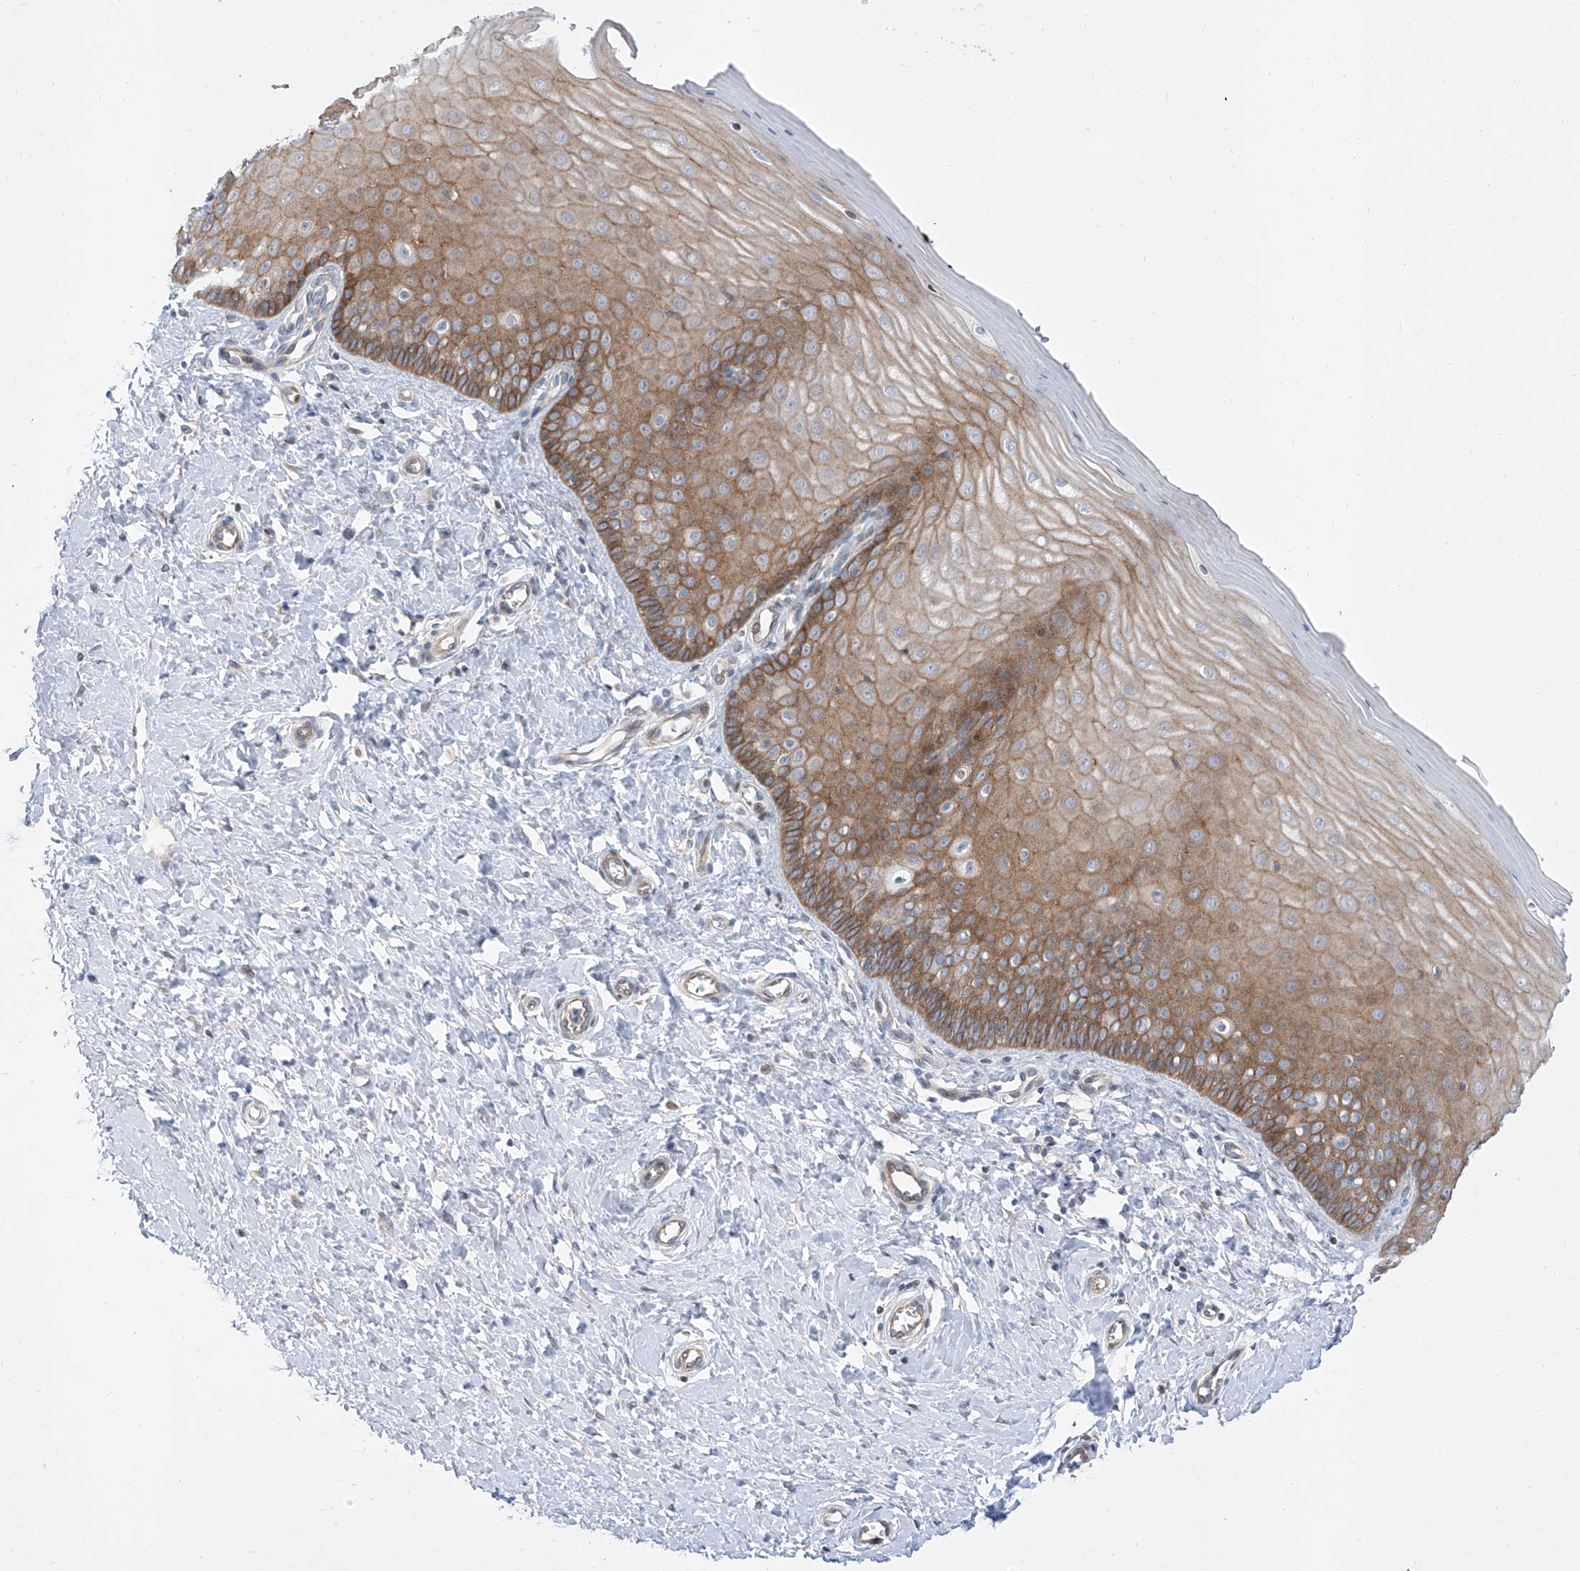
{"staining": {"intensity": "moderate", "quantity": ">75%", "location": "cytoplasmic/membranous"}, "tissue": "cervix", "cell_type": "Glandular cells", "image_type": "normal", "snomed": [{"axis": "morphology", "description": "Normal tissue, NOS"}, {"axis": "topography", "description": "Cervix"}], "caption": "This image reveals immunohistochemistry staining of benign cervix, with medium moderate cytoplasmic/membranous expression in about >75% of glandular cells.", "gene": "LRRC1", "patient": {"sex": "female", "age": 55}}